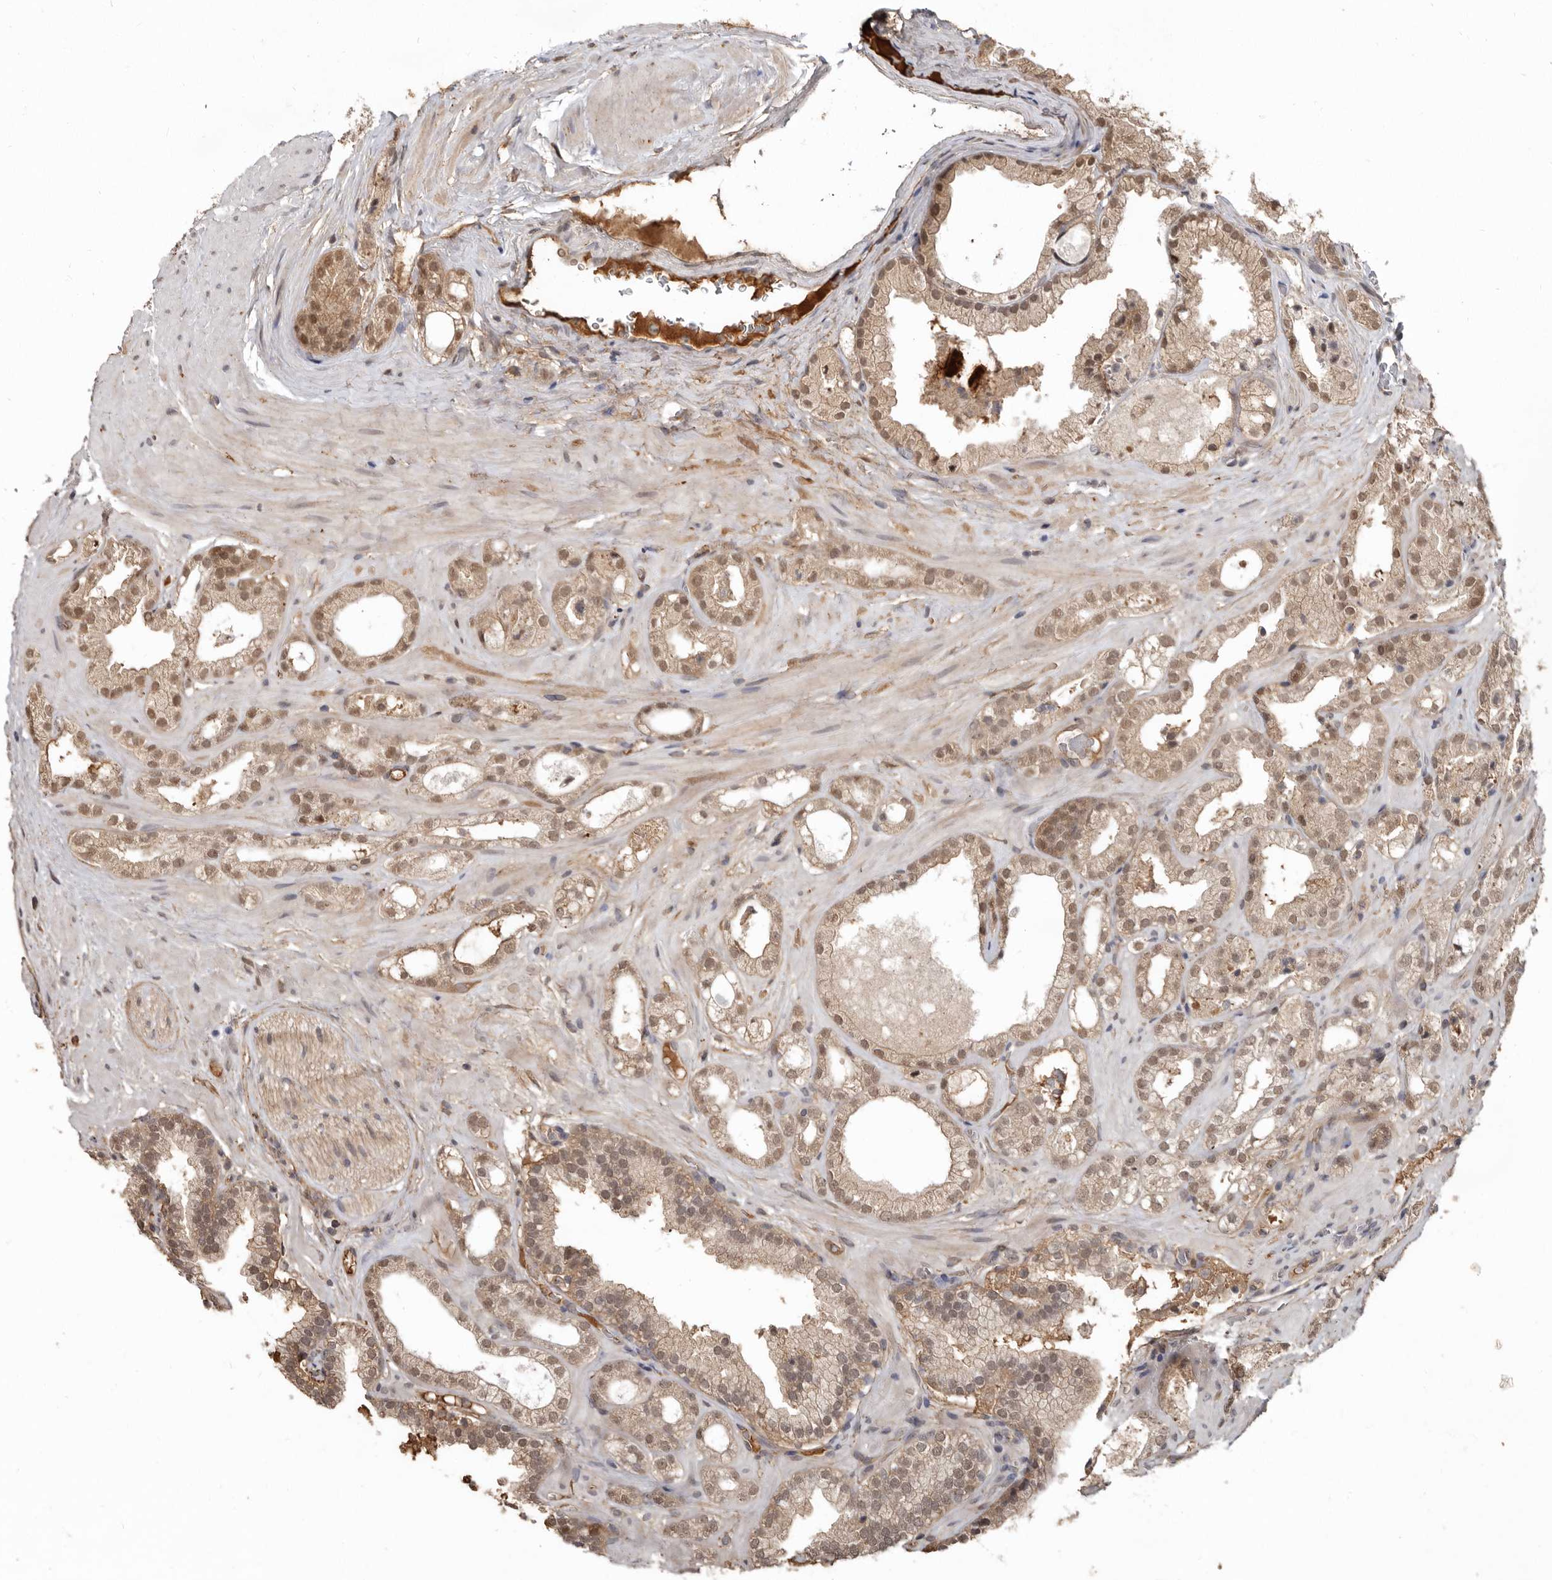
{"staining": {"intensity": "moderate", "quantity": "25%-75%", "location": "cytoplasmic/membranous,nuclear"}, "tissue": "prostate cancer", "cell_type": "Tumor cells", "image_type": "cancer", "snomed": [{"axis": "morphology", "description": "Adenocarcinoma, High grade"}, {"axis": "topography", "description": "Prostate"}], "caption": "This micrograph shows high-grade adenocarcinoma (prostate) stained with IHC to label a protein in brown. The cytoplasmic/membranous and nuclear of tumor cells show moderate positivity for the protein. Nuclei are counter-stained blue.", "gene": "LRGUK", "patient": {"sex": "male", "age": 58}}